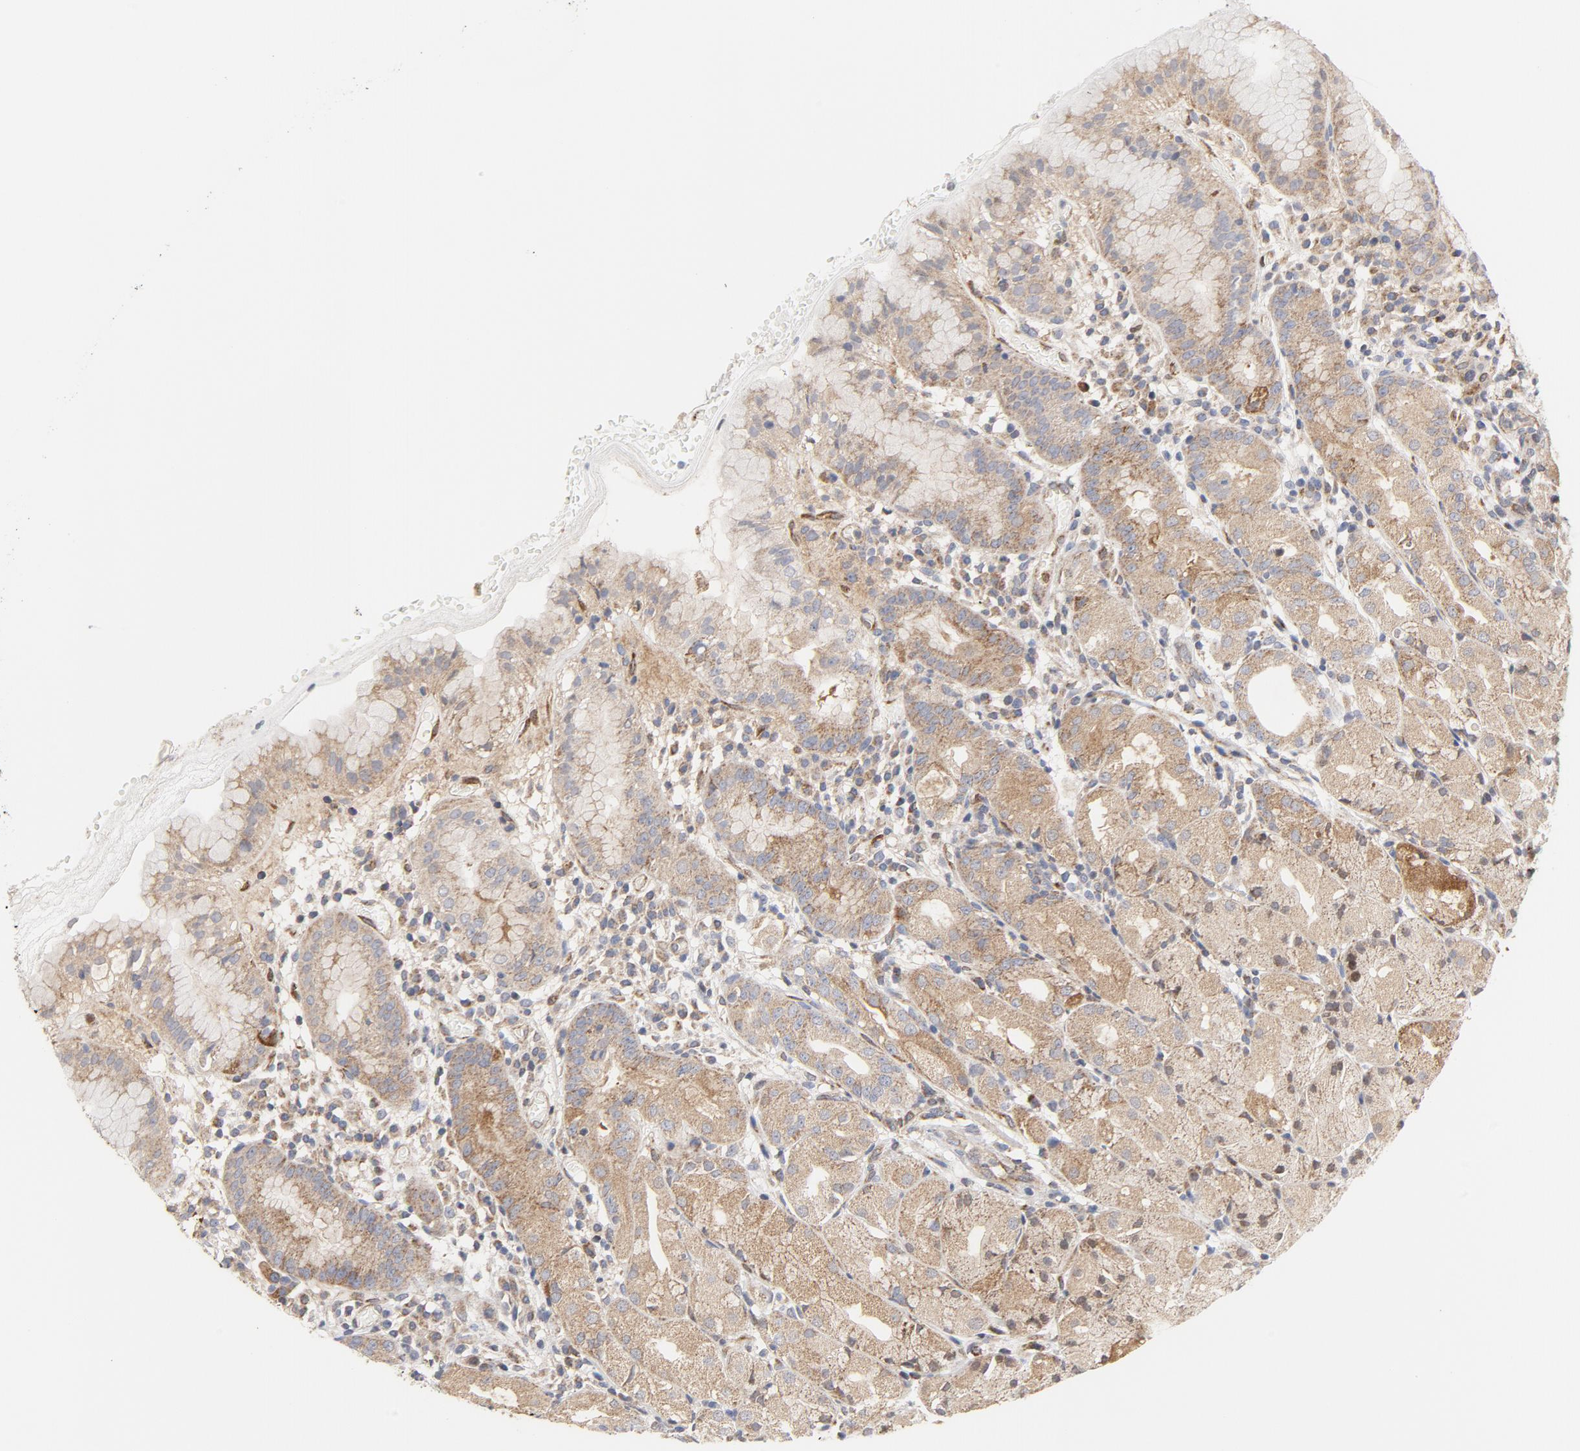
{"staining": {"intensity": "moderate", "quantity": ">75%", "location": "cytoplasmic/membranous"}, "tissue": "stomach", "cell_type": "Glandular cells", "image_type": "normal", "snomed": [{"axis": "morphology", "description": "Normal tissue, NOS"}, {"axis": "topography", "description": "Stomach"}, {"axis": "topography", "description": "Stomach, lower"}], "caption": "Immunohistochemistry (IHC) micrograph of normal human stomach stained for a protein (brown), which exhibits medium levels of moderate cytoplasmic/membranous expression in about >75% of glandular cells.", "gene": "RAPGEF4", "patient": {"sex": "female", "age": 75}}